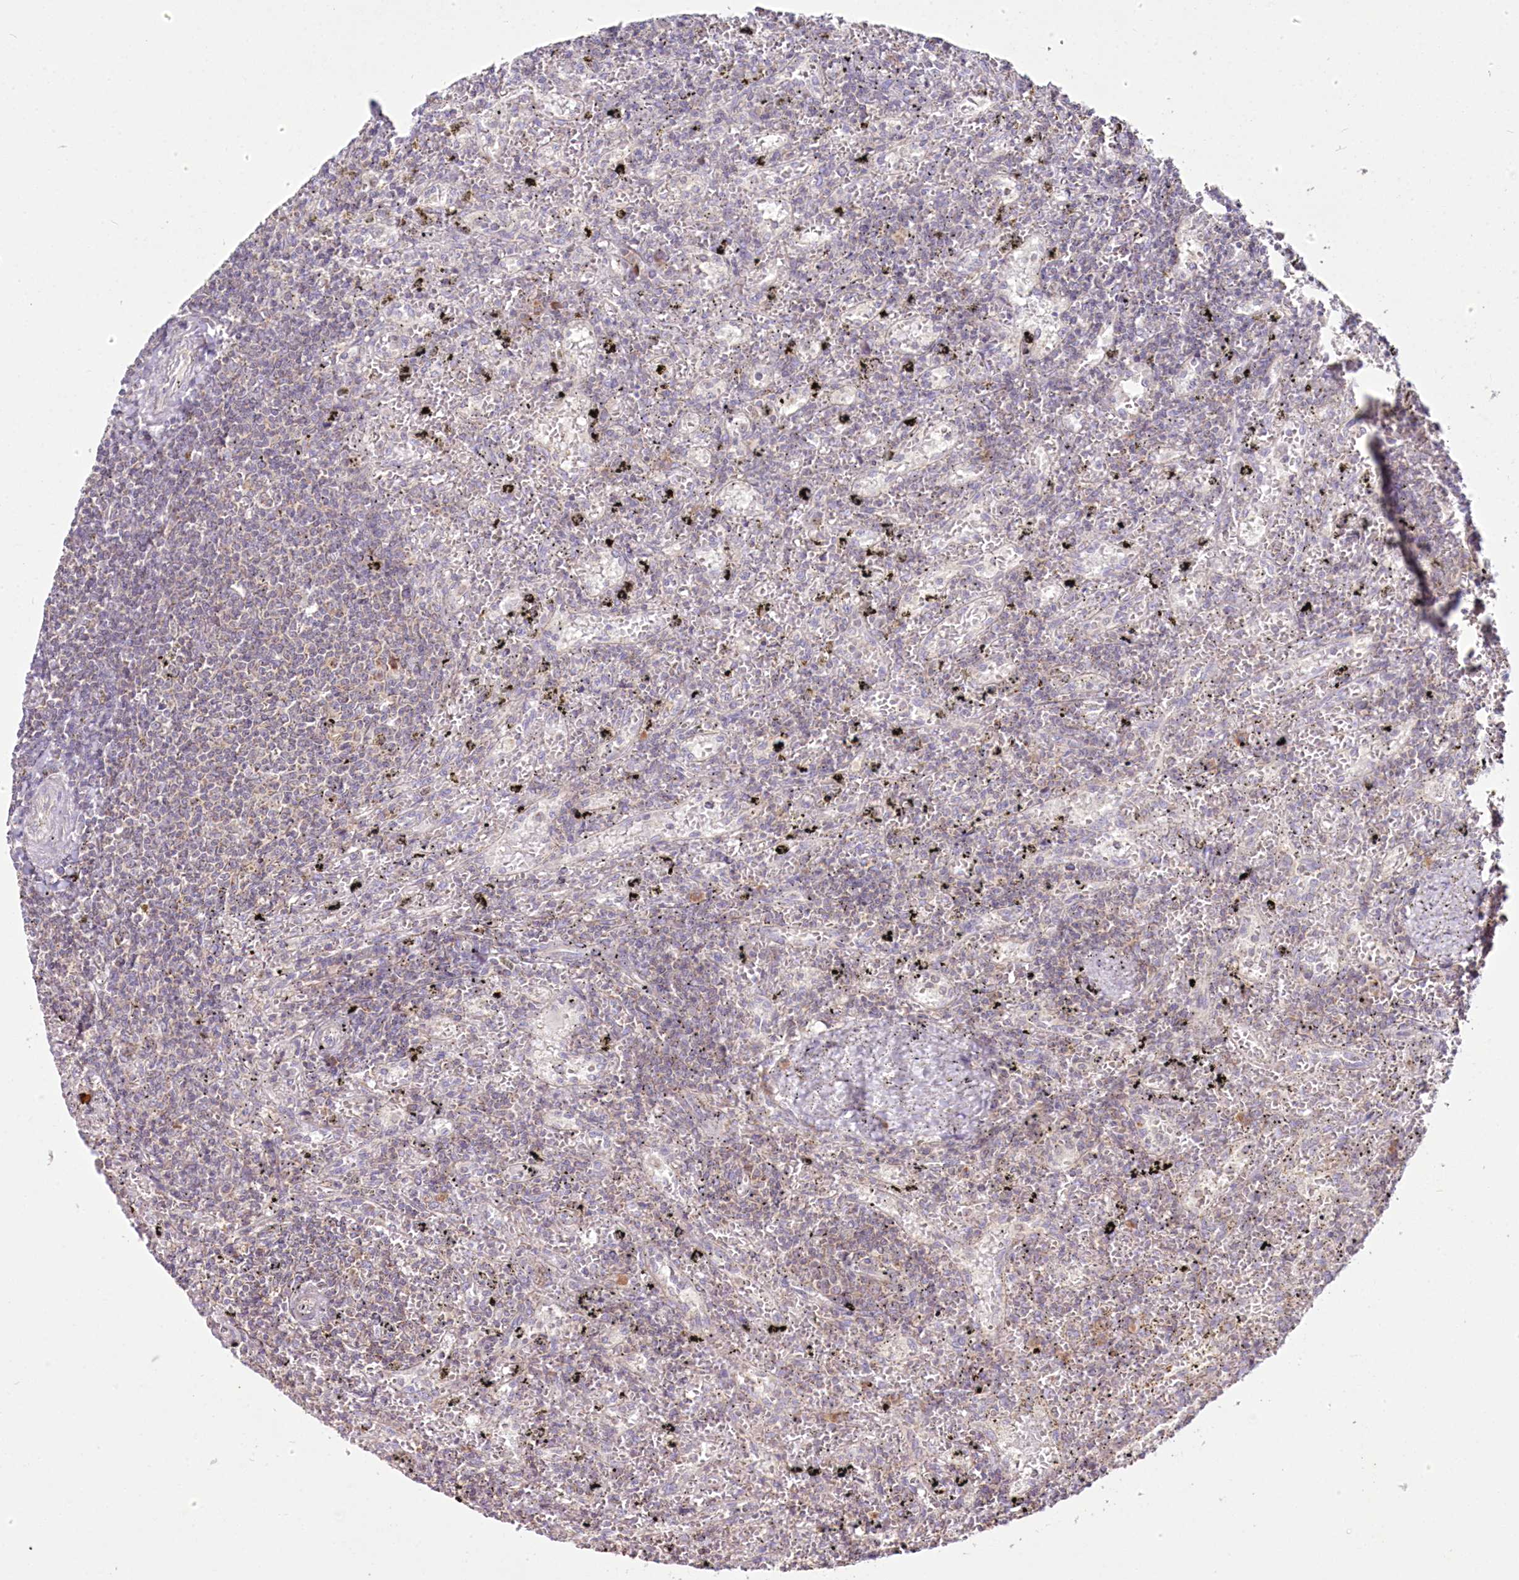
{"staining": {"intensity": "weak", "quantity": "<25%", "location": "cytoplasmic/membranous"}, "tissue": "lymphoma", "cell_type": "Tumor cells", "image_type": "cancer", "snomed": [{"axis": "morphology", "description": "Malignant lymphoma, non-Hodgkin's type, Low grade"}, {"axis": "topography", "description": "Spleen"}], "caption": "This image is of low-grade malignant lymphoma, non-Hodgkin's type stained with IHC to label a protein in brown with the nuclei are counter-stained blue. There is no positivity in tumor cells.", "gene": "ACOX2", "patient": {"sex": "male", "age": 76}}